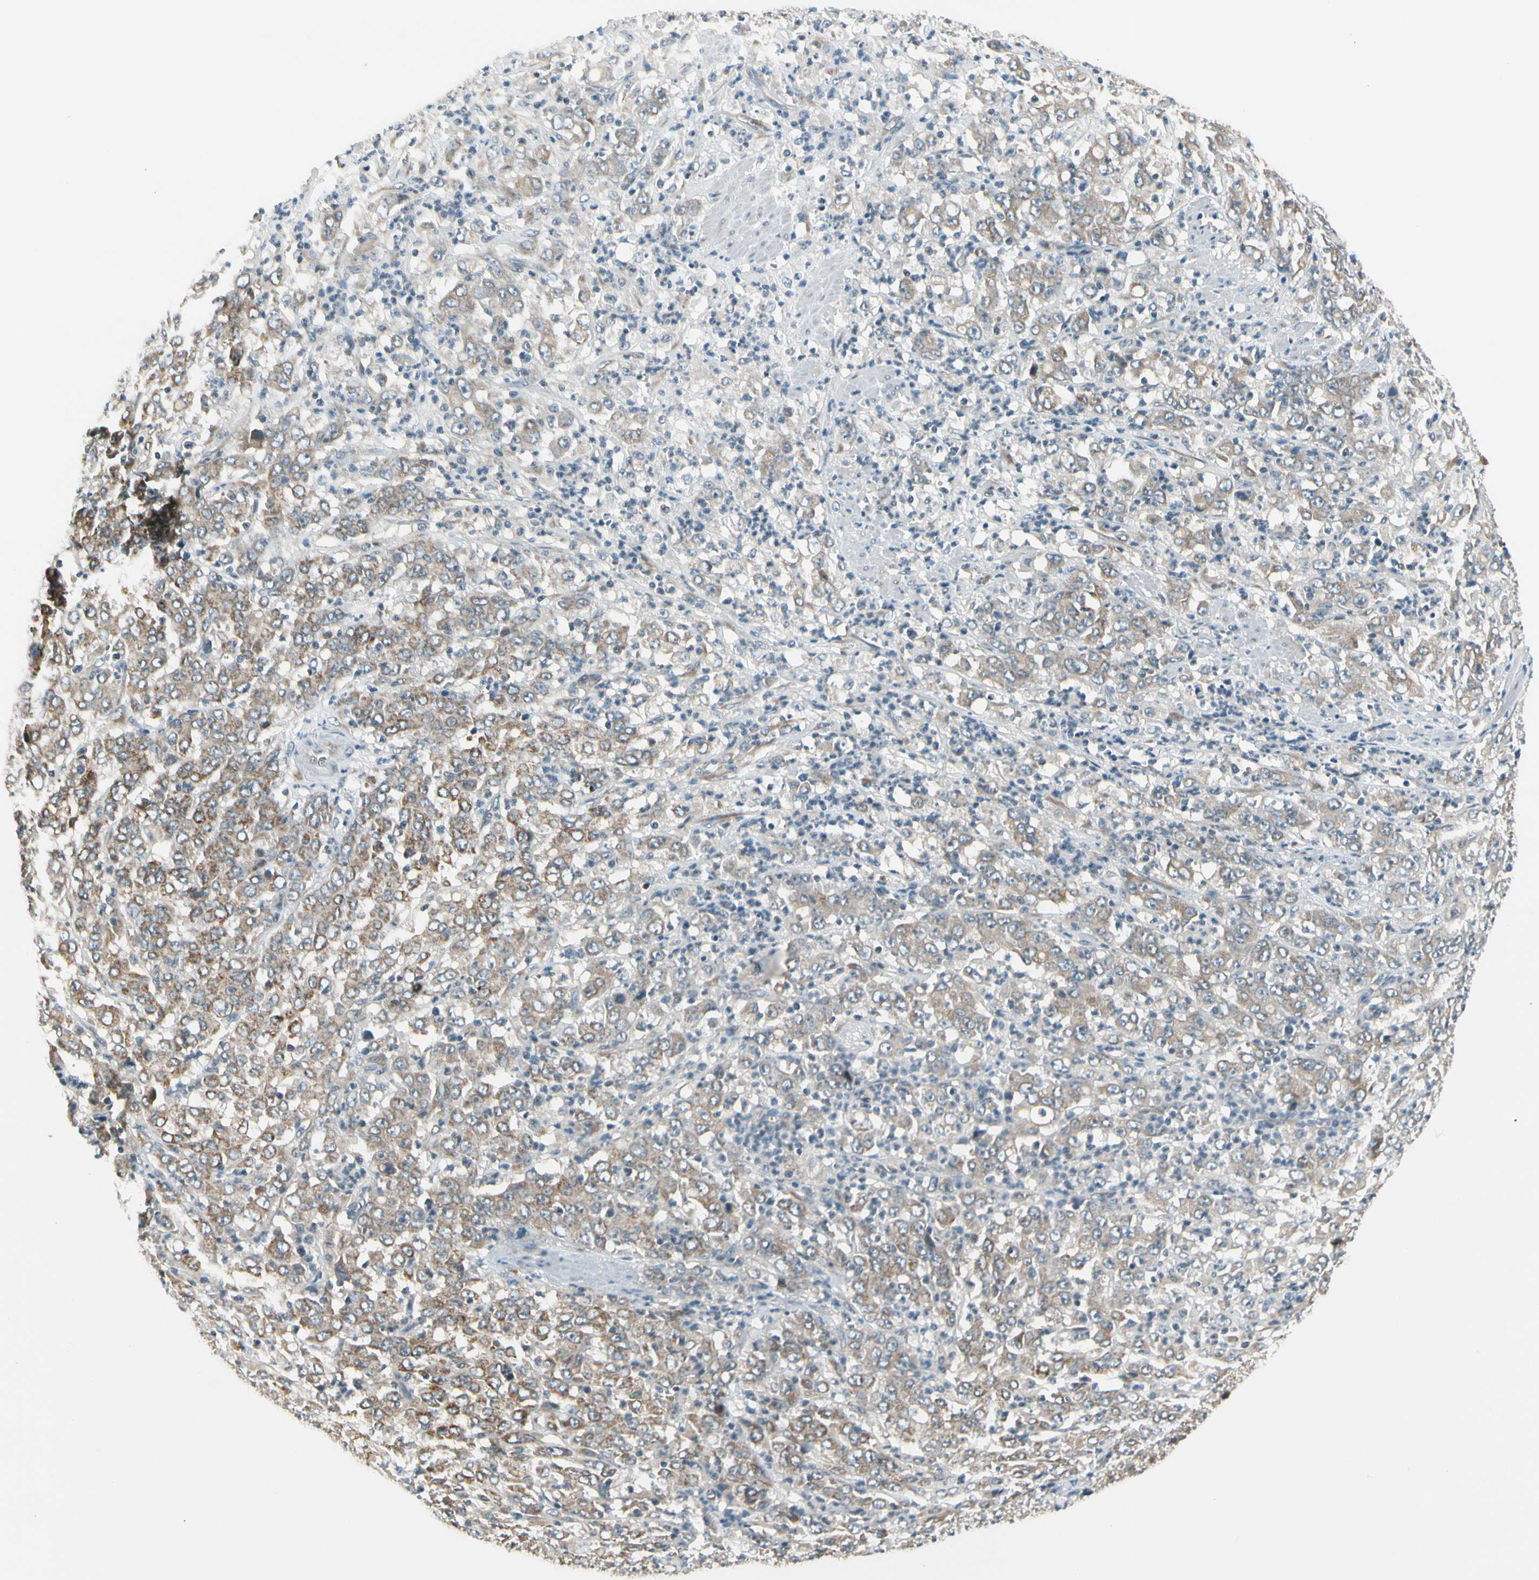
{"staining": {"intensity": "moderate", "quantity": ">75%", "location": "cytoplasmic/membranous"}, "tissue": "stomach cancer", "cell_type": "Tumor cells", "image_type": "cancer", "snomed": [{"axis": "morphology", "description": "Adenocarcinoma, NOS"}, {"axis": "topography", "description": "Stomach, lower"}], "caption": "This photomicrograph exhibits immunohistochemistry (IHC) staining of human stomach cancer, with medium moderate cytoplasmic/membranous positivity in about >75% of tumor cells.", "gene": "BNIP1", "patient": {"sex": "female", "age": 71}}